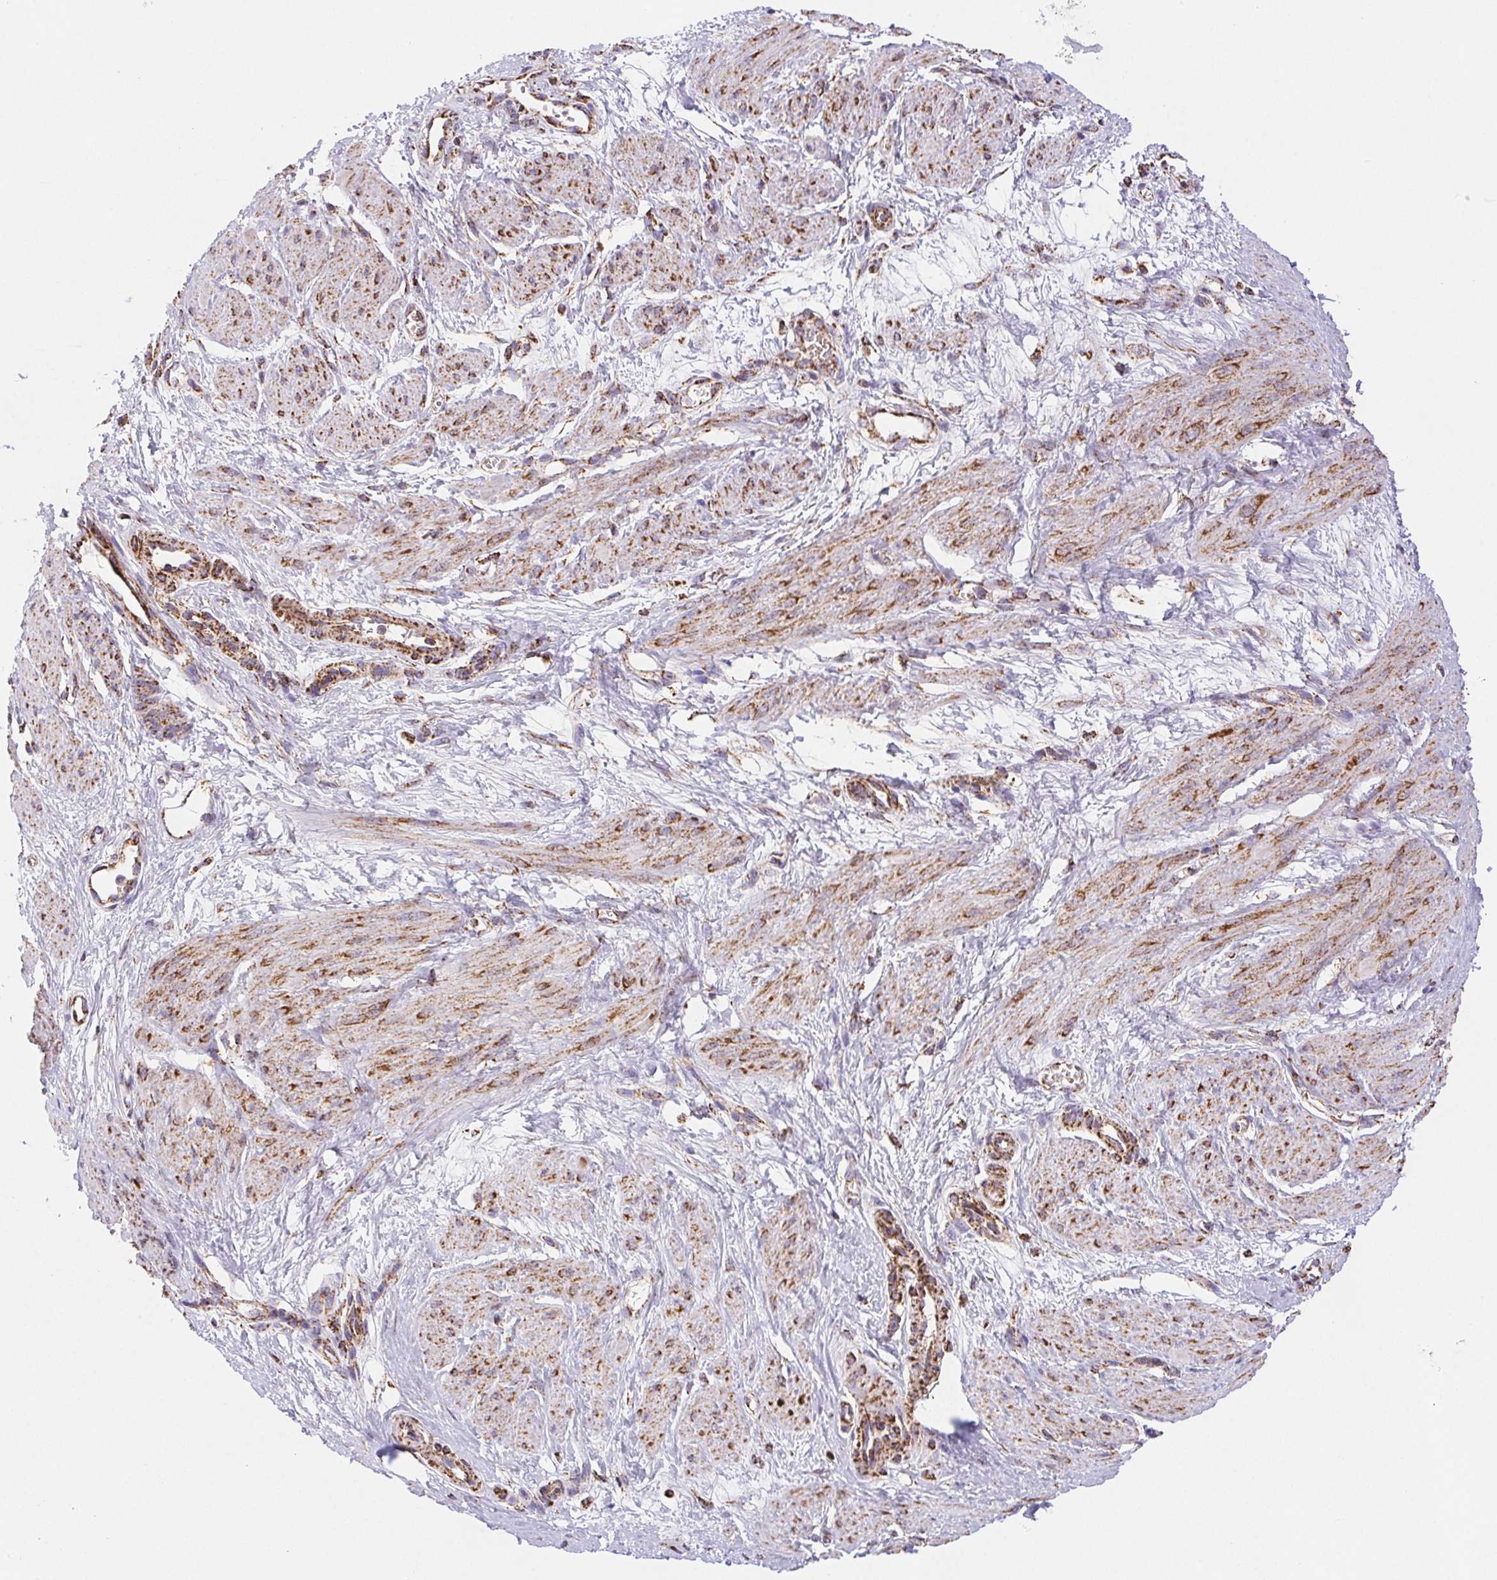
{"staining": {"intensity": "moderate", "quantity": ">75%", "location": "cytoplasmic/membranous"}, "tissue": "smooth muscle", "cell_type": "Smooth muscle cells", "image_type": "normal", "snomed": [{"axis": "morphology", "description": "Normal tissue, NOS"}, {"axis": "topography", "description": "Smooth muscle"}, {"axis": "topography", "description": "Uterus"}], "caption": "Moderate cytoplasmic/membranous protein staining is seen in approximately >75% of smooth muscle cells in smooth muscle.", "gene": "NIPSNAP2", "patient": {"sex": "female", "age": 39}}